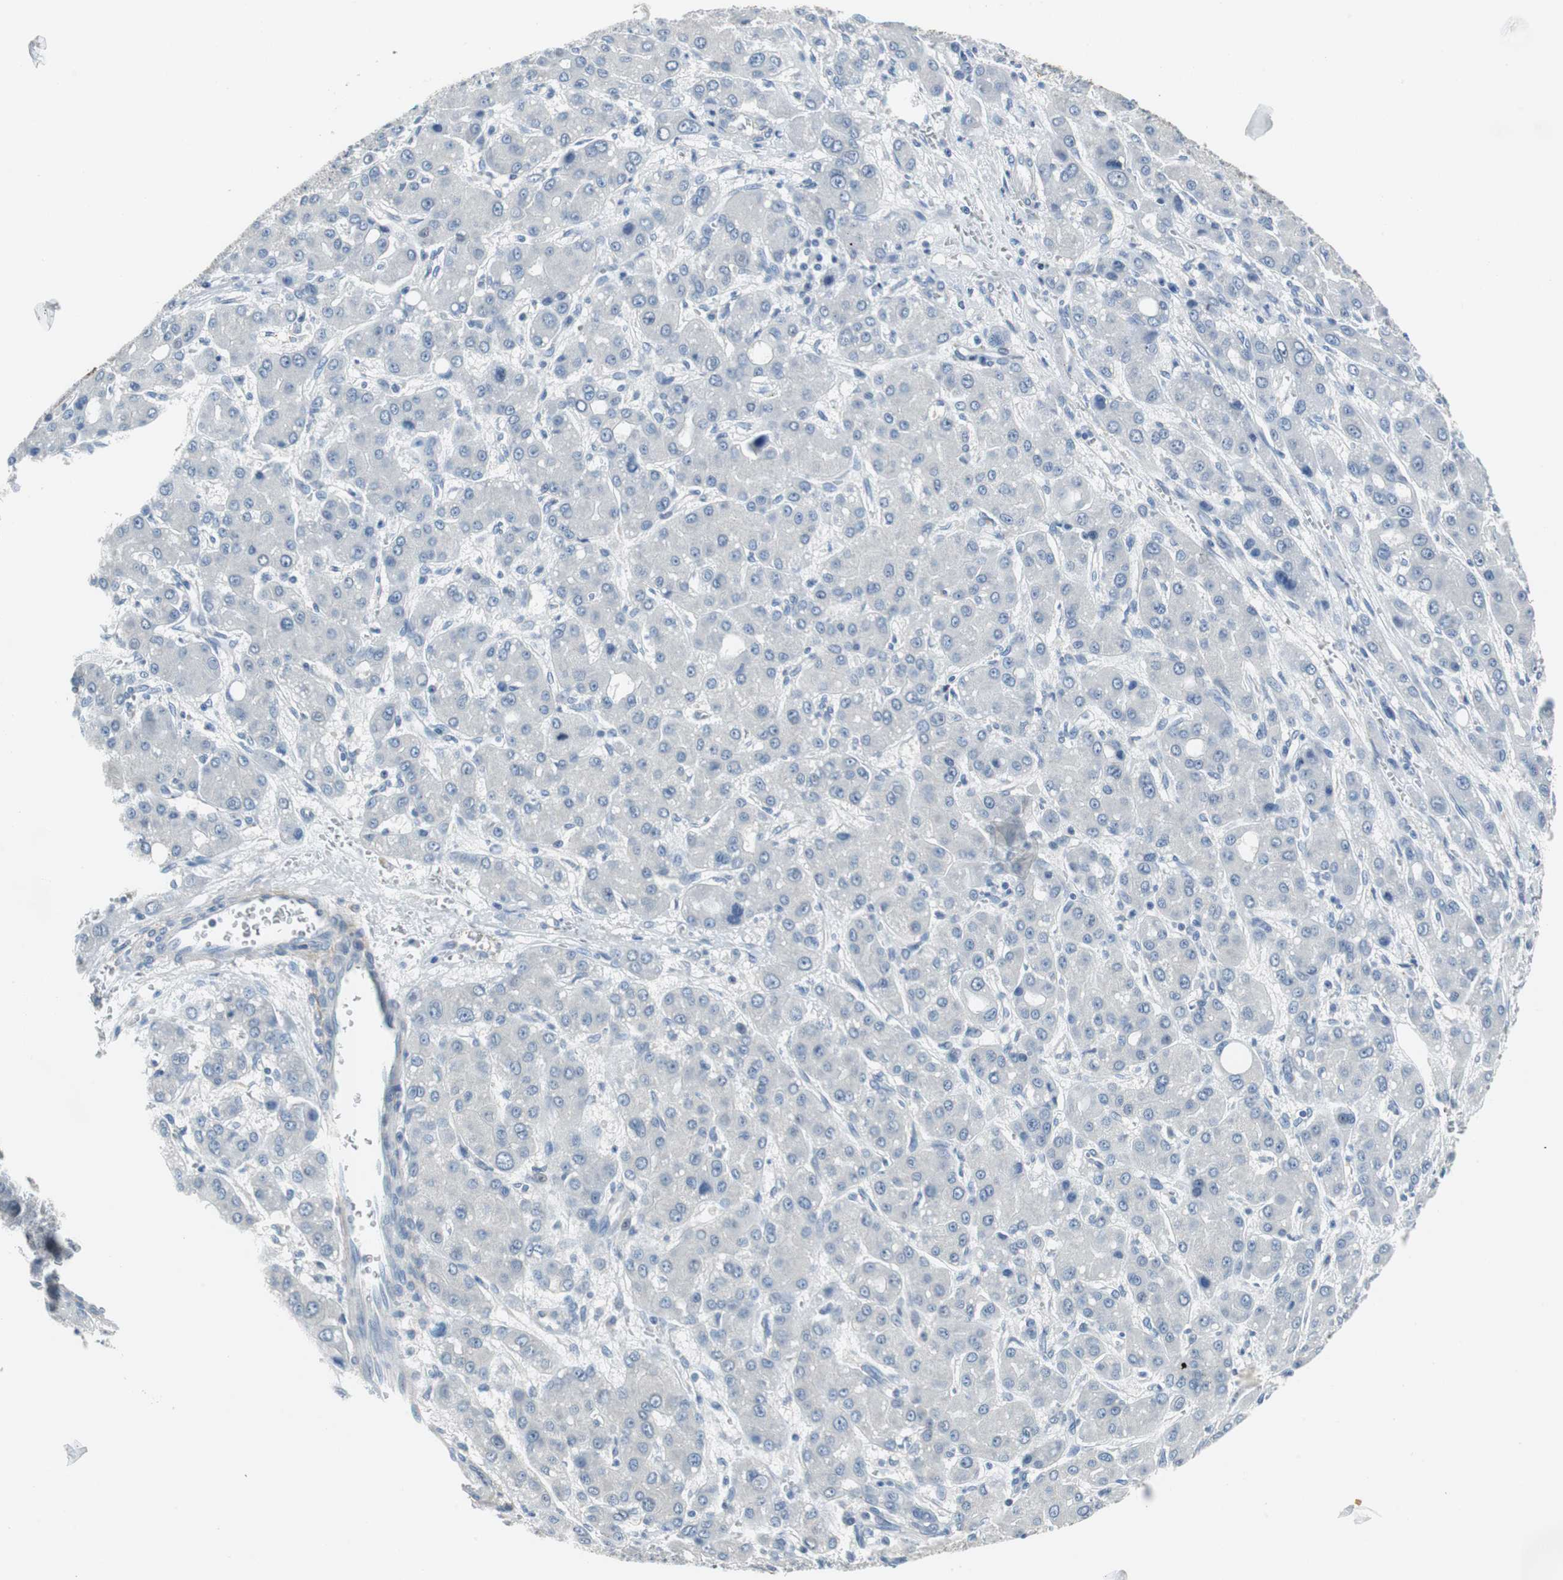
{"staining": {"intensity": "negative", "quantity": "none", "location": "none"}, "tissue": "liver cancer", "cell_type": "Tumor cells", "image_type": "cancer", "snomed": [{"axis": "morphology", "description": "Carcinoma, Hepatocellular, NOS"}, {"axis": "topography", "description": "Liver"}], "caption": "The IHC histopathology image has no significant expression in tumor cells of hepatocellular carcinoma (liver) tissue.", "gene": "MUC7", "patient": {"sex": "male", "age": 55}}